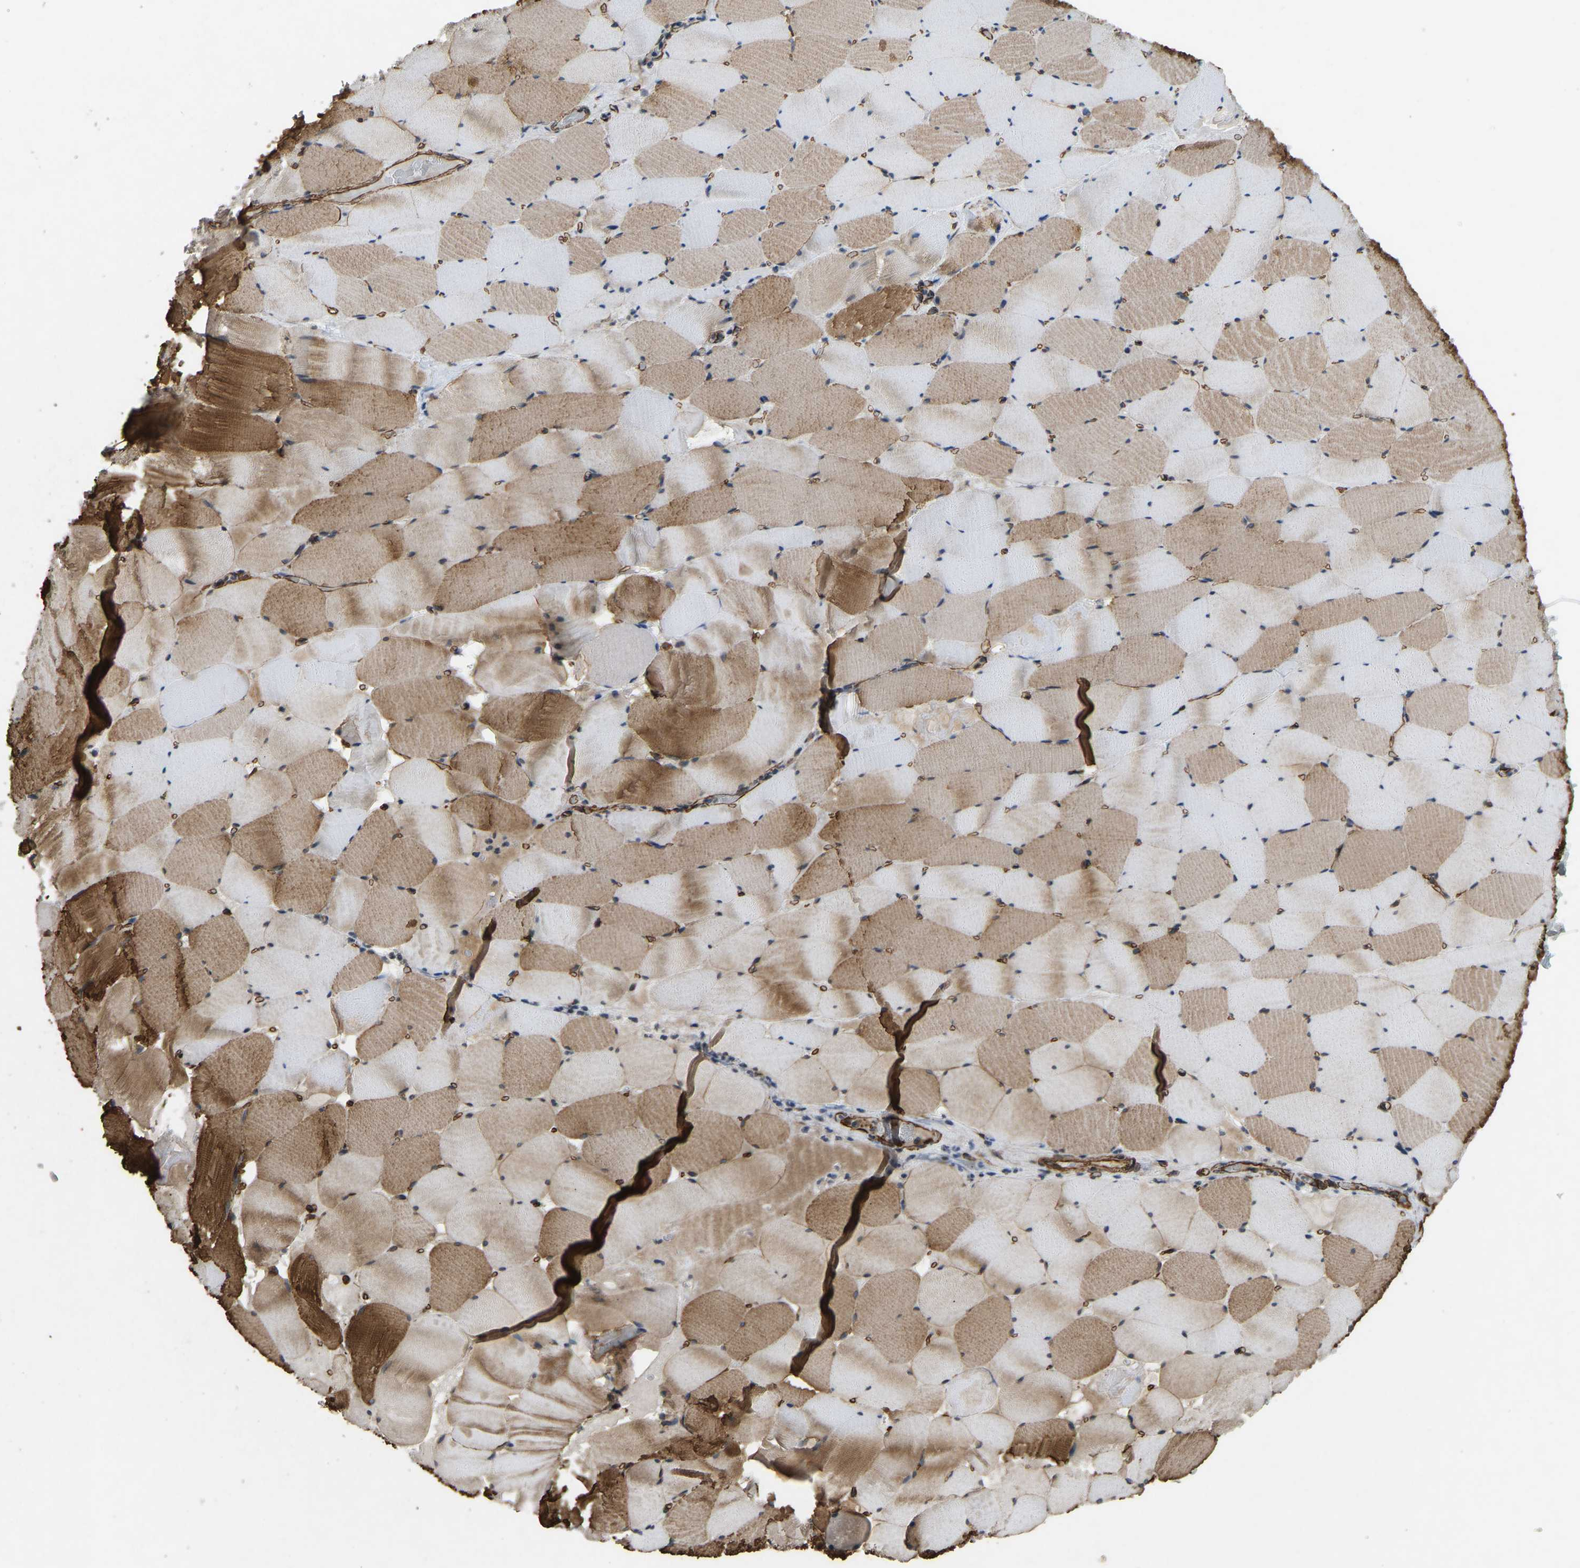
{"staining": {"intensity": "strong", "quantity": "25%-75%", "location": "cytoplasmic/membranous"}, "tissue": "skeletal muscle", "cell_type": "Myocytes", "image_type": "normal", "snomed": [{"axis": "morphology", "description": "Normal tissue, NOS"}, {"axis": "topography", "description": "Skeletal muscle"}], "caption": "Myocytes show strong cytoplasmic/membranous staining in about 25%-75% of cells in unremarkable skeletal muscle.", "gene": "NMB", "patient": {"sex": "male", "age": 62}}